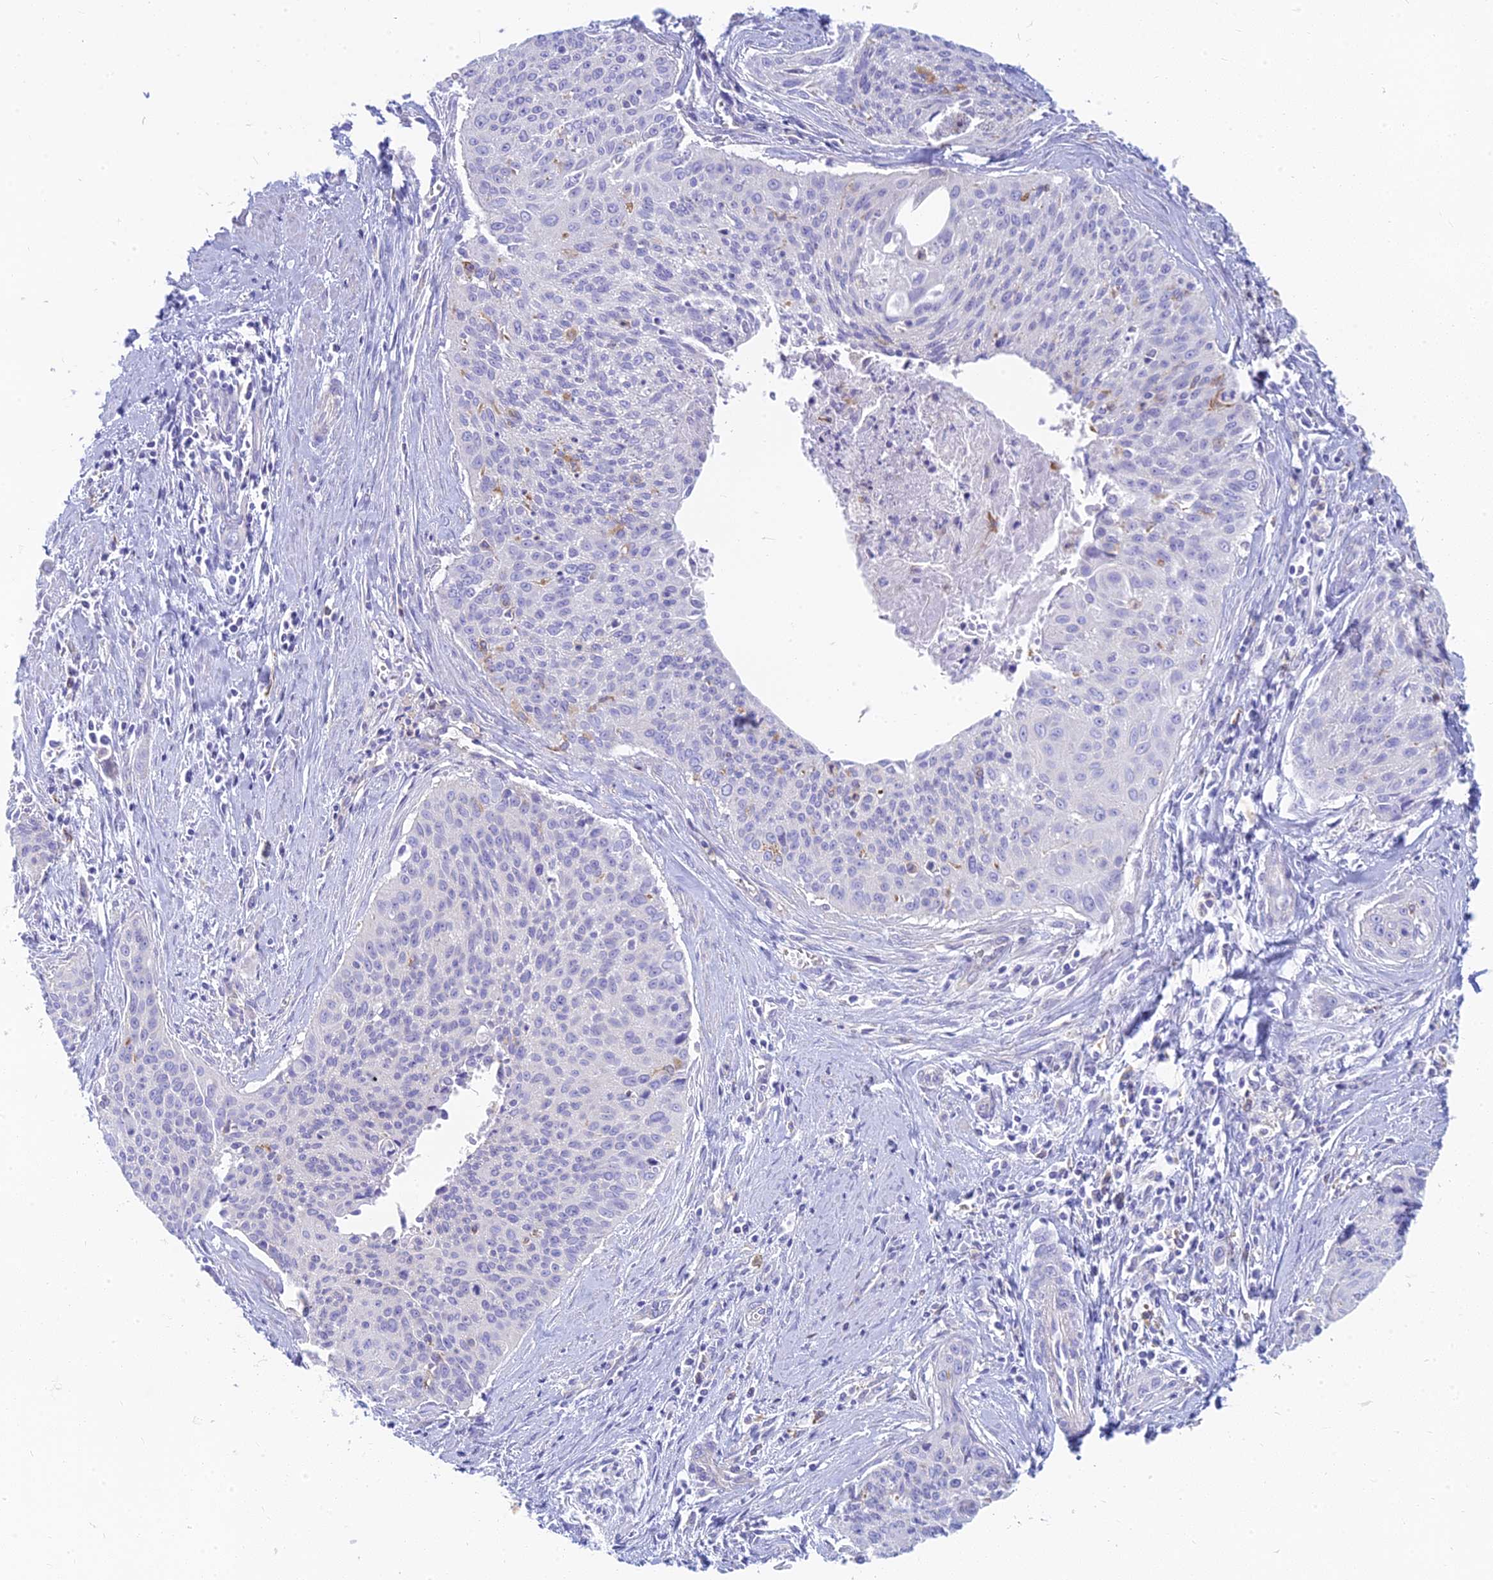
{"staining": {"intensity": "negative", "quantity": "none", "location": "none"}, "tissue": "cervical cancer", "cell_type": "Tumor cells", "image_type": "cancer", "snomed": [{"axis": "morphology", "description": "Squamous cell carcinoma, NOS"}, {"axis": "topography", "description": "Cervix"}], "caption": "Micrograph shows no significant protein expression in tumor cells of cervical cancer.", "gene": "STRN4", "patient": {"sex": "female", "age": 55}}